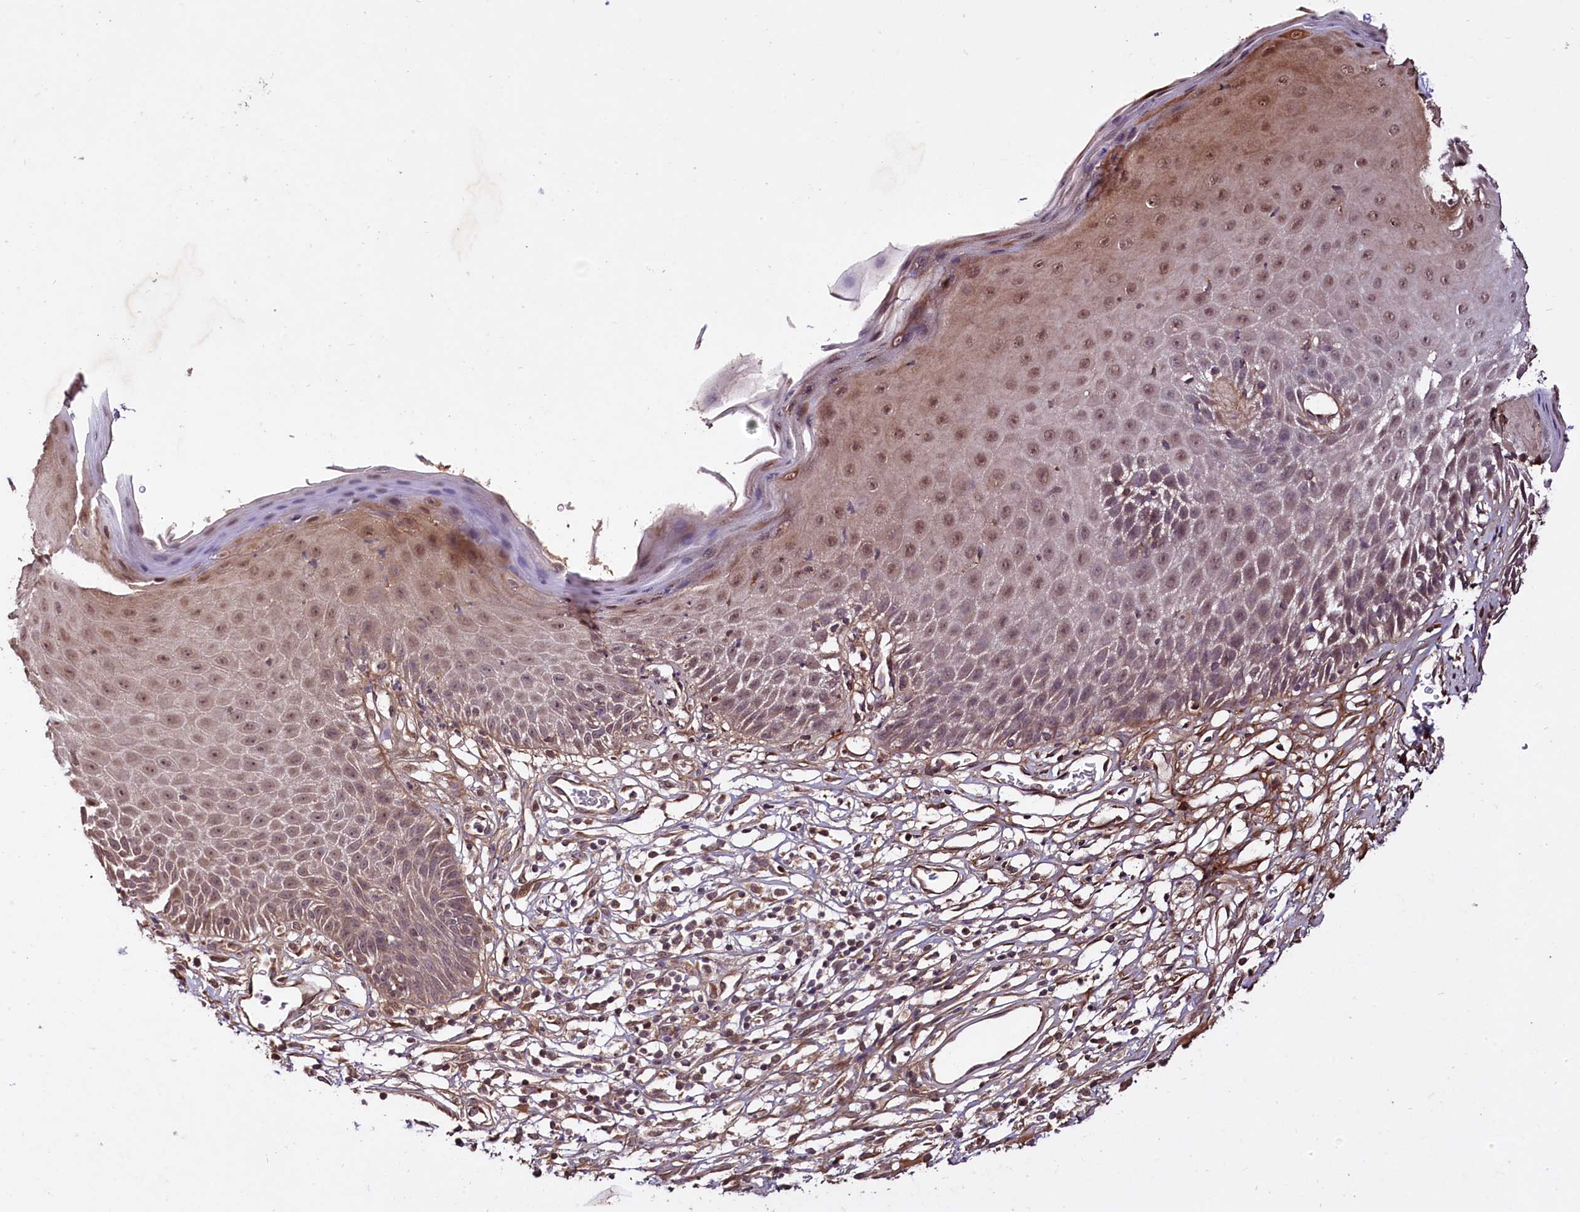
{"staining": {"intensity": "moderate", "quantity": ">75%", "location": "cytoplasmic/membranous,nuclear"}, "tissue": "skin", "cell_type": "Epidermal cells", "image_type": "normal", "snomed": [{"axis": "morphology", "description": "Normal tissue, NOS"}, {"axis": "topography", "description": "Vulva"}], "caption": "Brown immunohistochemical staining in benign human skin exhibits moderate cytoplasmic/membranous,nuclear staining in approximately >75% of epidermal cells.", "gene": "TNPO3", "patient": {"sex": "female", "age": 68}}